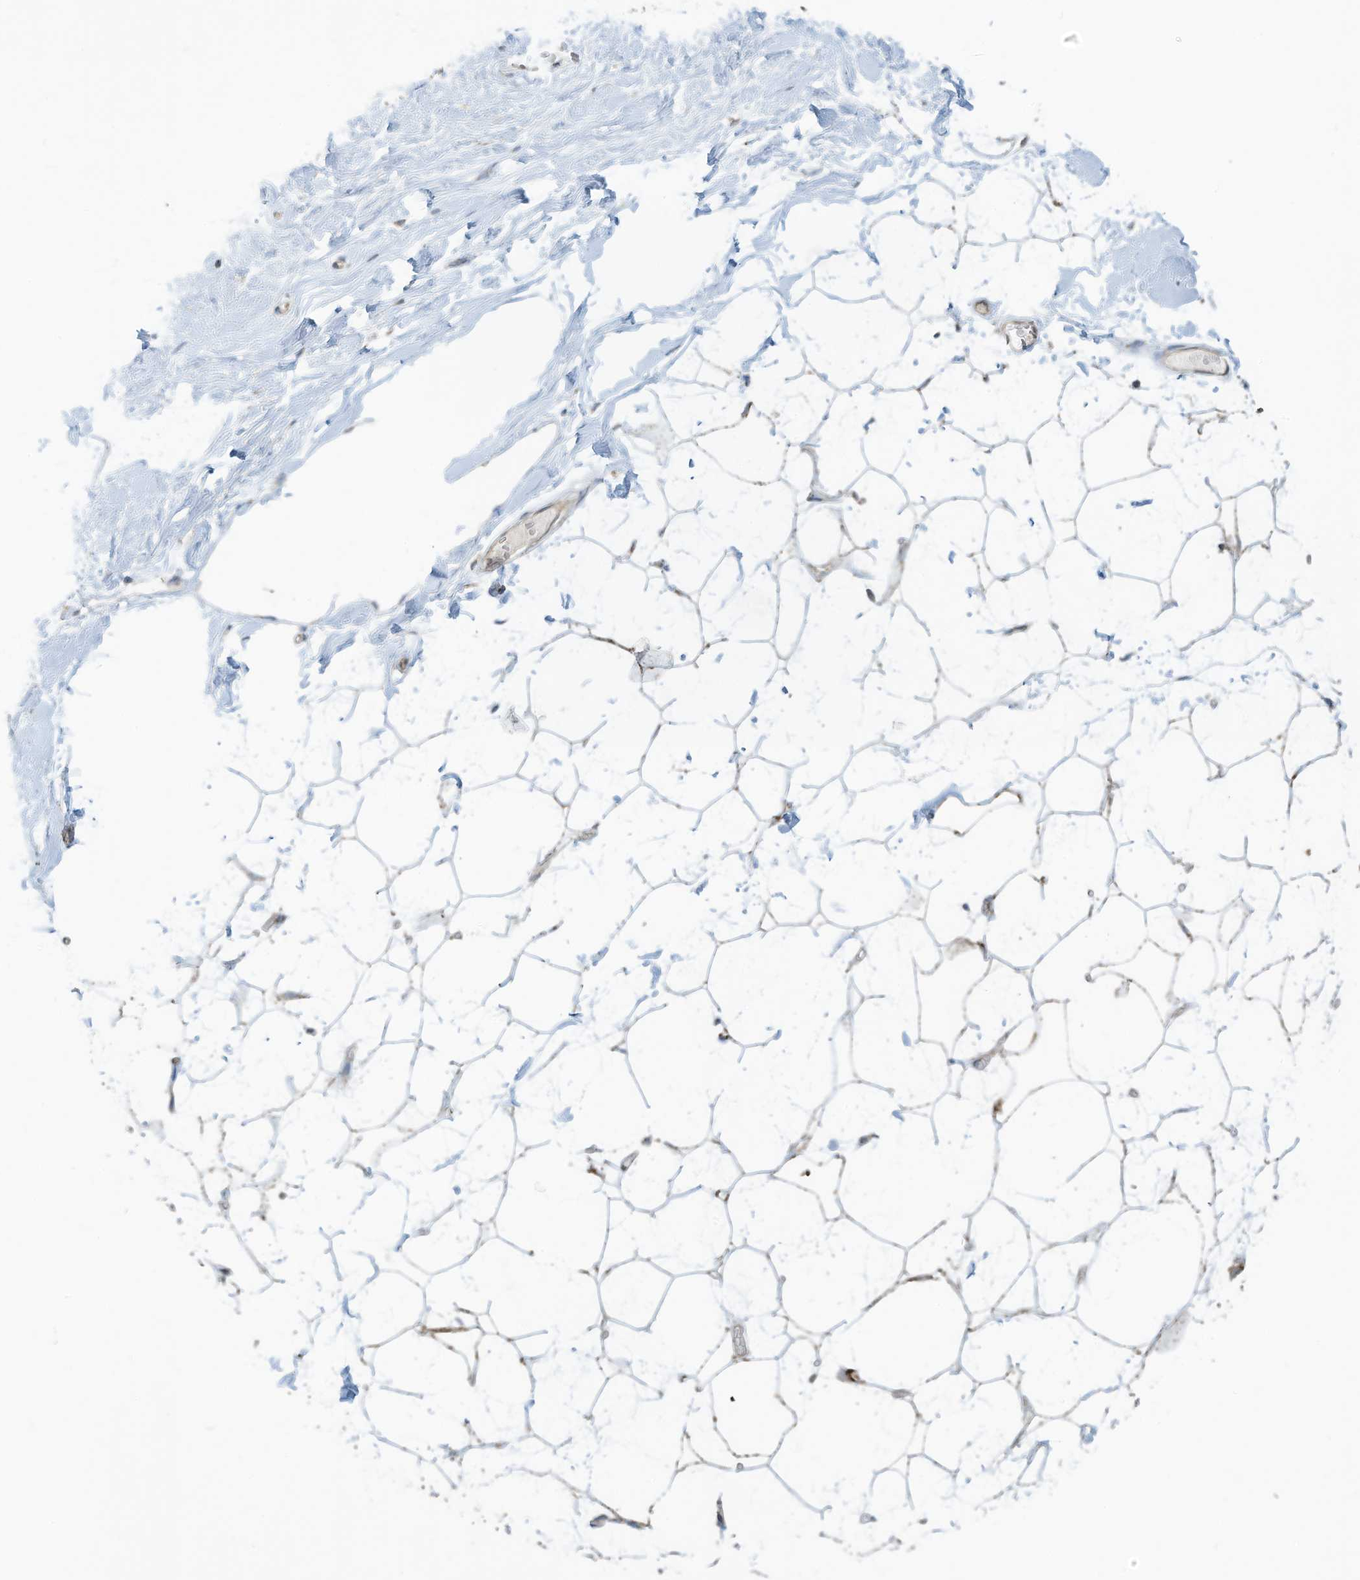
{"staining": {"intensity": "moderate", "quantity": ">75%", "location": "cytoplasmic/membranous"}, "tissue": "breast", "cell_type": "Adipocytes", "image_type": "normal", "snomed": [{"axis": "morphology", "description": "Normal tissue, NOS"}, {"axis": "topography", "description": "Breast"}], "caption": "A medium amount of moderate cytoplasmic/membranous staining is present in approximately >75% of adipocytes in benign breast.", "gene": "METTL6", "patient": {"sex": "female", "age": 26}}